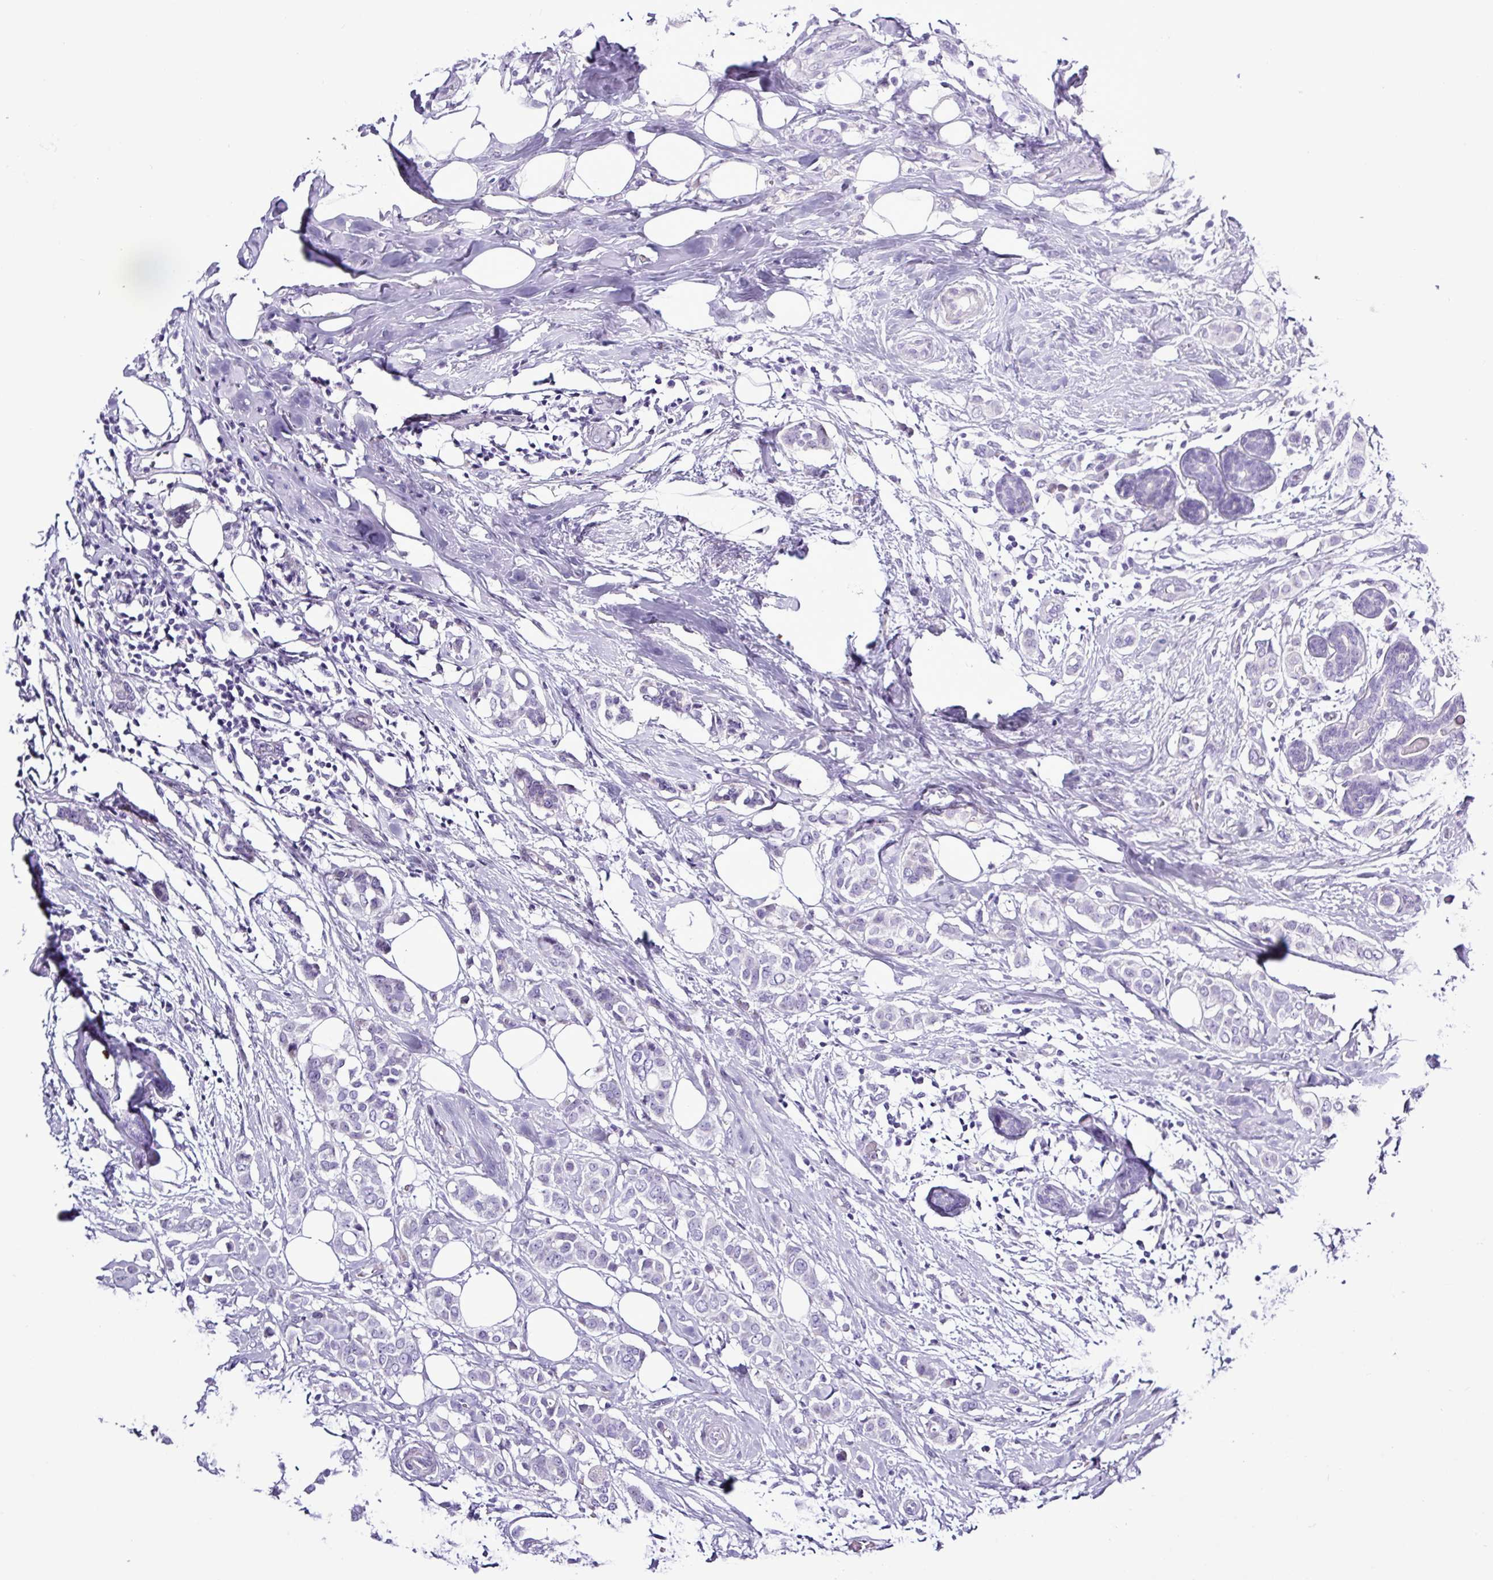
{"staining": {"intensity": "negative", "quantity": "none", "location": "none"}, "tissue": "breast cancer", "cell_type": "Tumor cells", "image_type": "cancer", "snomed": [{"axis": "morphology", "description": "Lobular carcinoma"}, {"axis": "topography", "description": "Breast"}], "caption": "Breast cancer (lobular carcinoma) stained for a protein using immunohistochemistry (IHC) shows no staining tumor cells.", "gene": "ALDH3A1", "patient": {"sex": "female", "age": 51}}